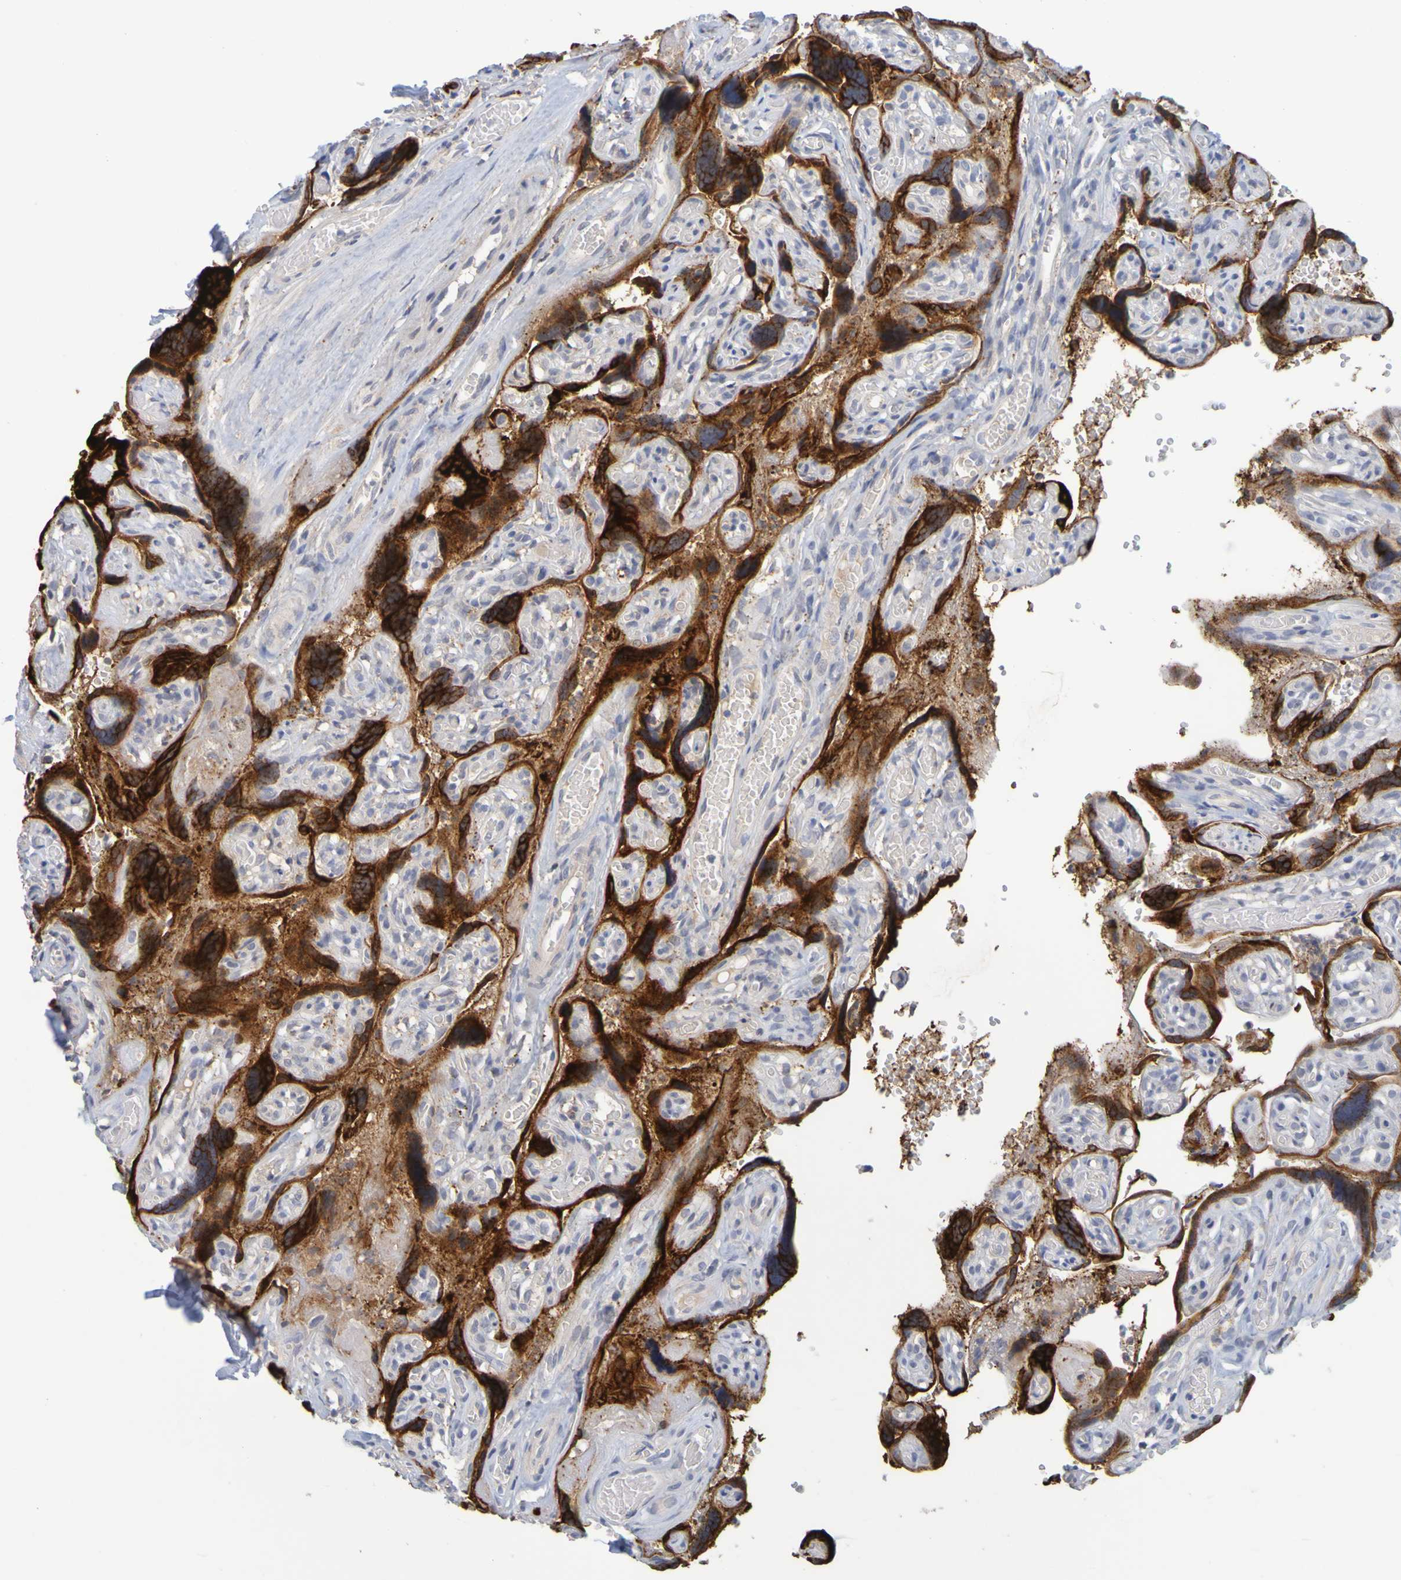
{"staining": {"intensity": "moderate", "quantity": ">75%", "location": "cytoplasmic/membranous"}, "tissue": "placenta", "cell_type": "Decidual cells", "image_type": "normal", "snomed": [{"axis": "morphology", "description": "Normal tissue, NOS"}, {"axis": "topography", "description": "Placenta"}], "caption": "Placenta stained for a protein displays moderate cytoplasmic/membranous positivity in decidual cells.", "gene": "ENDOU", "patient": {"sex": "female", "age": 30}}